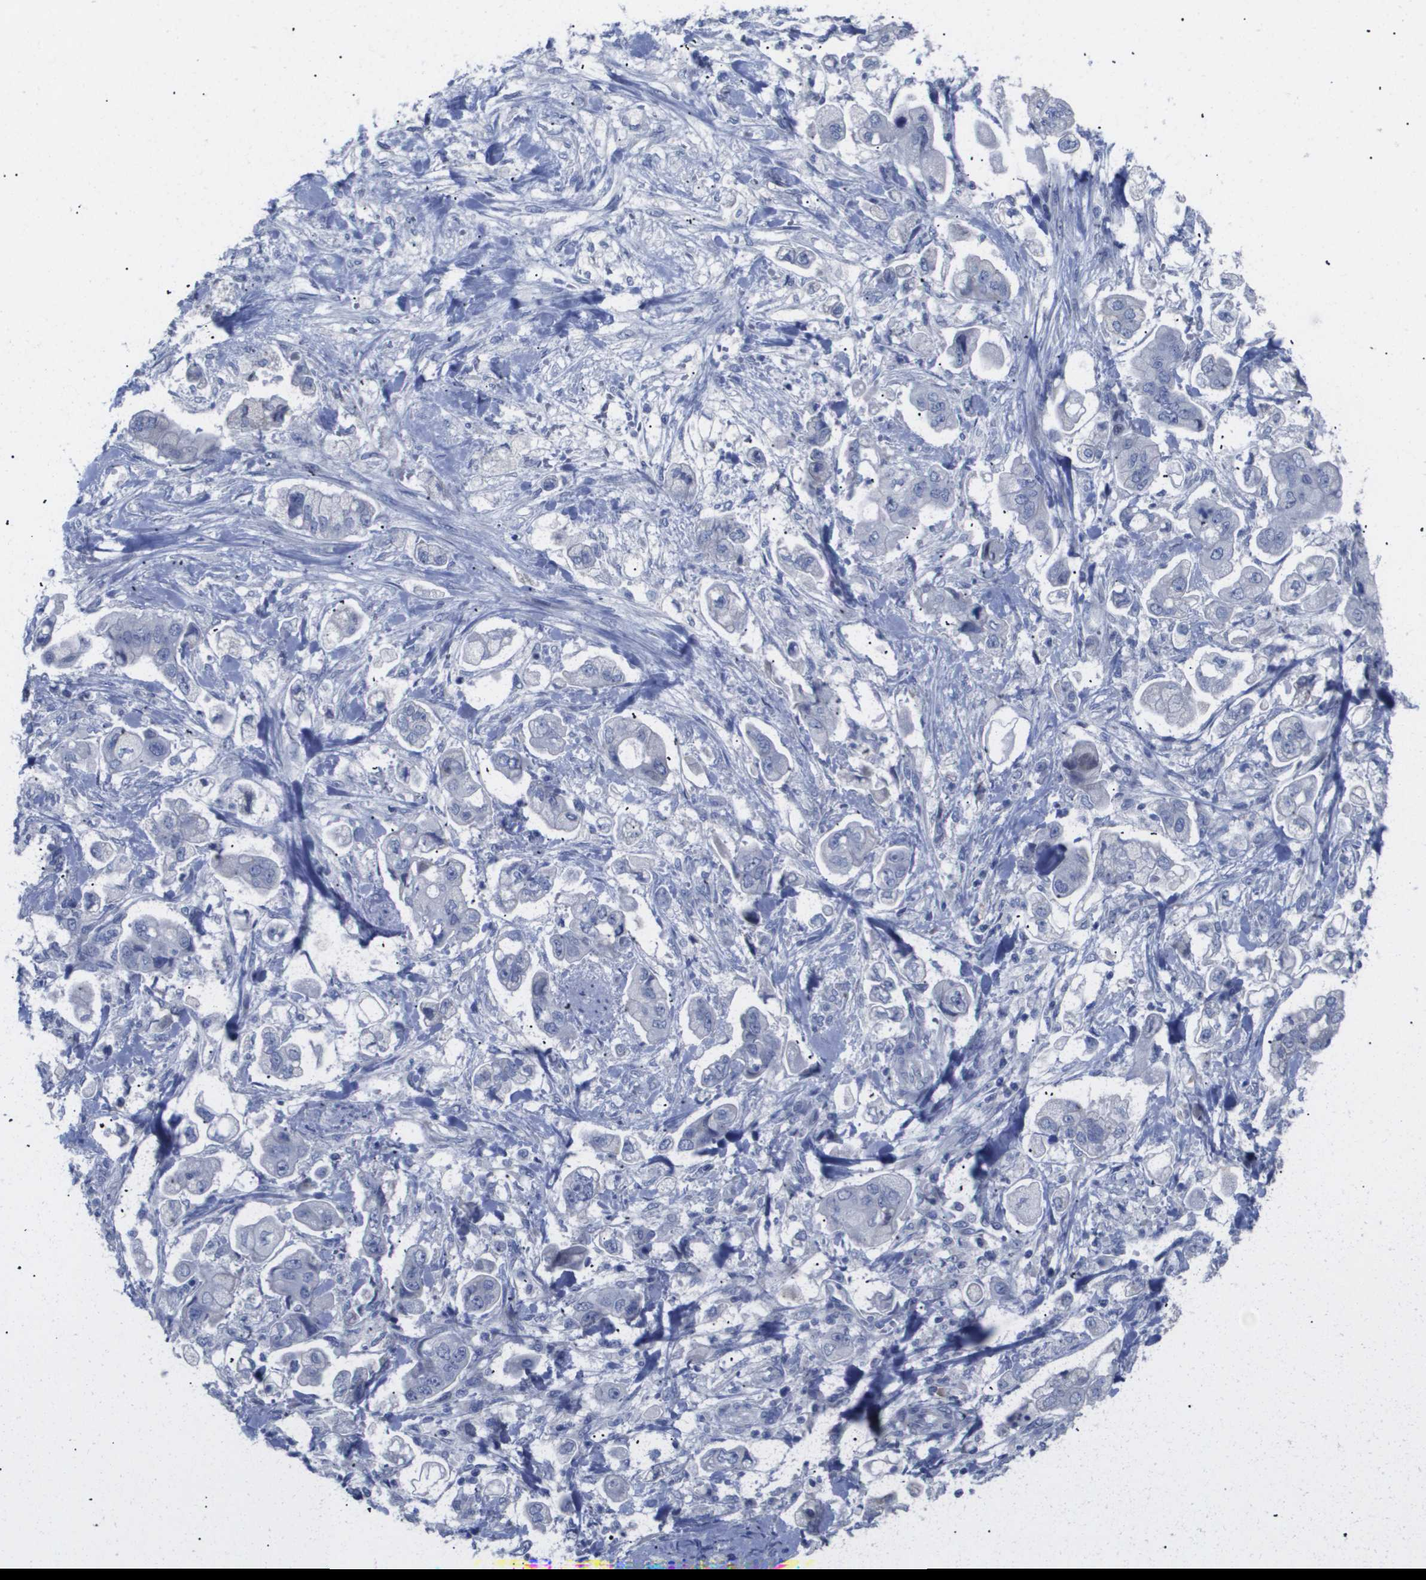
{"staining": {"intensity": "negative", "quantity": "none", "location": "none"}, "tissue": "stomach cancer", "cell_type": "Tumor cells", "image_type": "cancer", "snomed": [{"axis": "morphology", "description": "Adenocarcinoma, NOS"}, {"axis": "topography", "description": "Stomach"}], "caption": "IHC photomicrograph of neoplastic tissue: human stomach adenocarcinoma stained with DAB (3,3'-diaminobenzidine) demonstrates no significant protein expression in tumor cells.", "gene": "CAV3", "patient": {"sex": "male", "age": 62}}